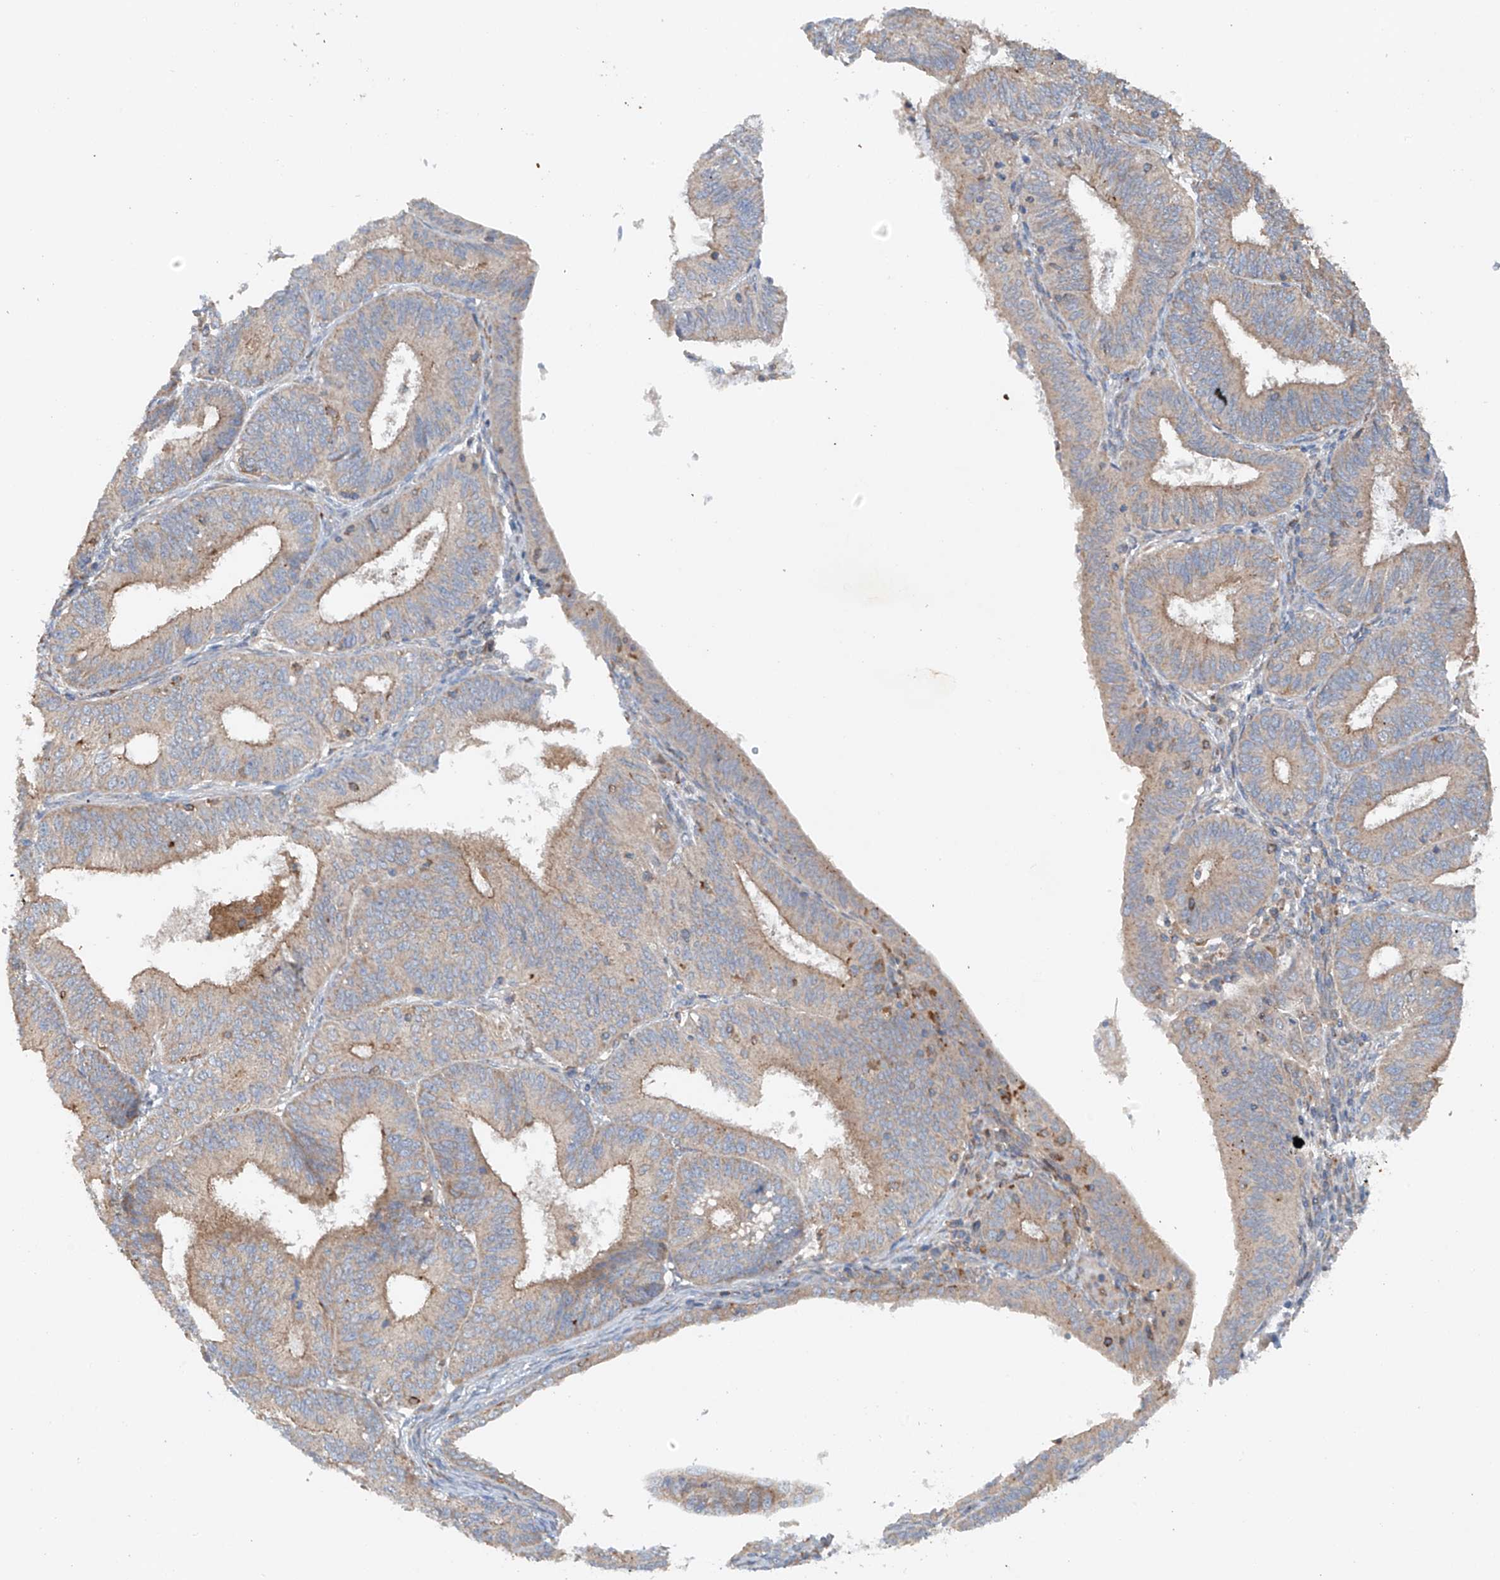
{"staining": {"intensity": "weak", "quantity": ">75%", "location": "cytoplasmic/membranous"}, "tissue": "endometrial cancer", "cell_type": "Tumor cells", "image_type": "cancer", "snomed": [{"axis": "morphology", "description": "Adenocarcinoma, NOS"}, {"axis": "topography", "description": "Endometrium"}], "caption": "An image of endometrial adenocarcinoma stained for a protein exhibits weak cytoplasmic/membranous brown staining in tumor cells.", "gene": "CEP85L", "patient": {"sex": "female", "age": 51}}